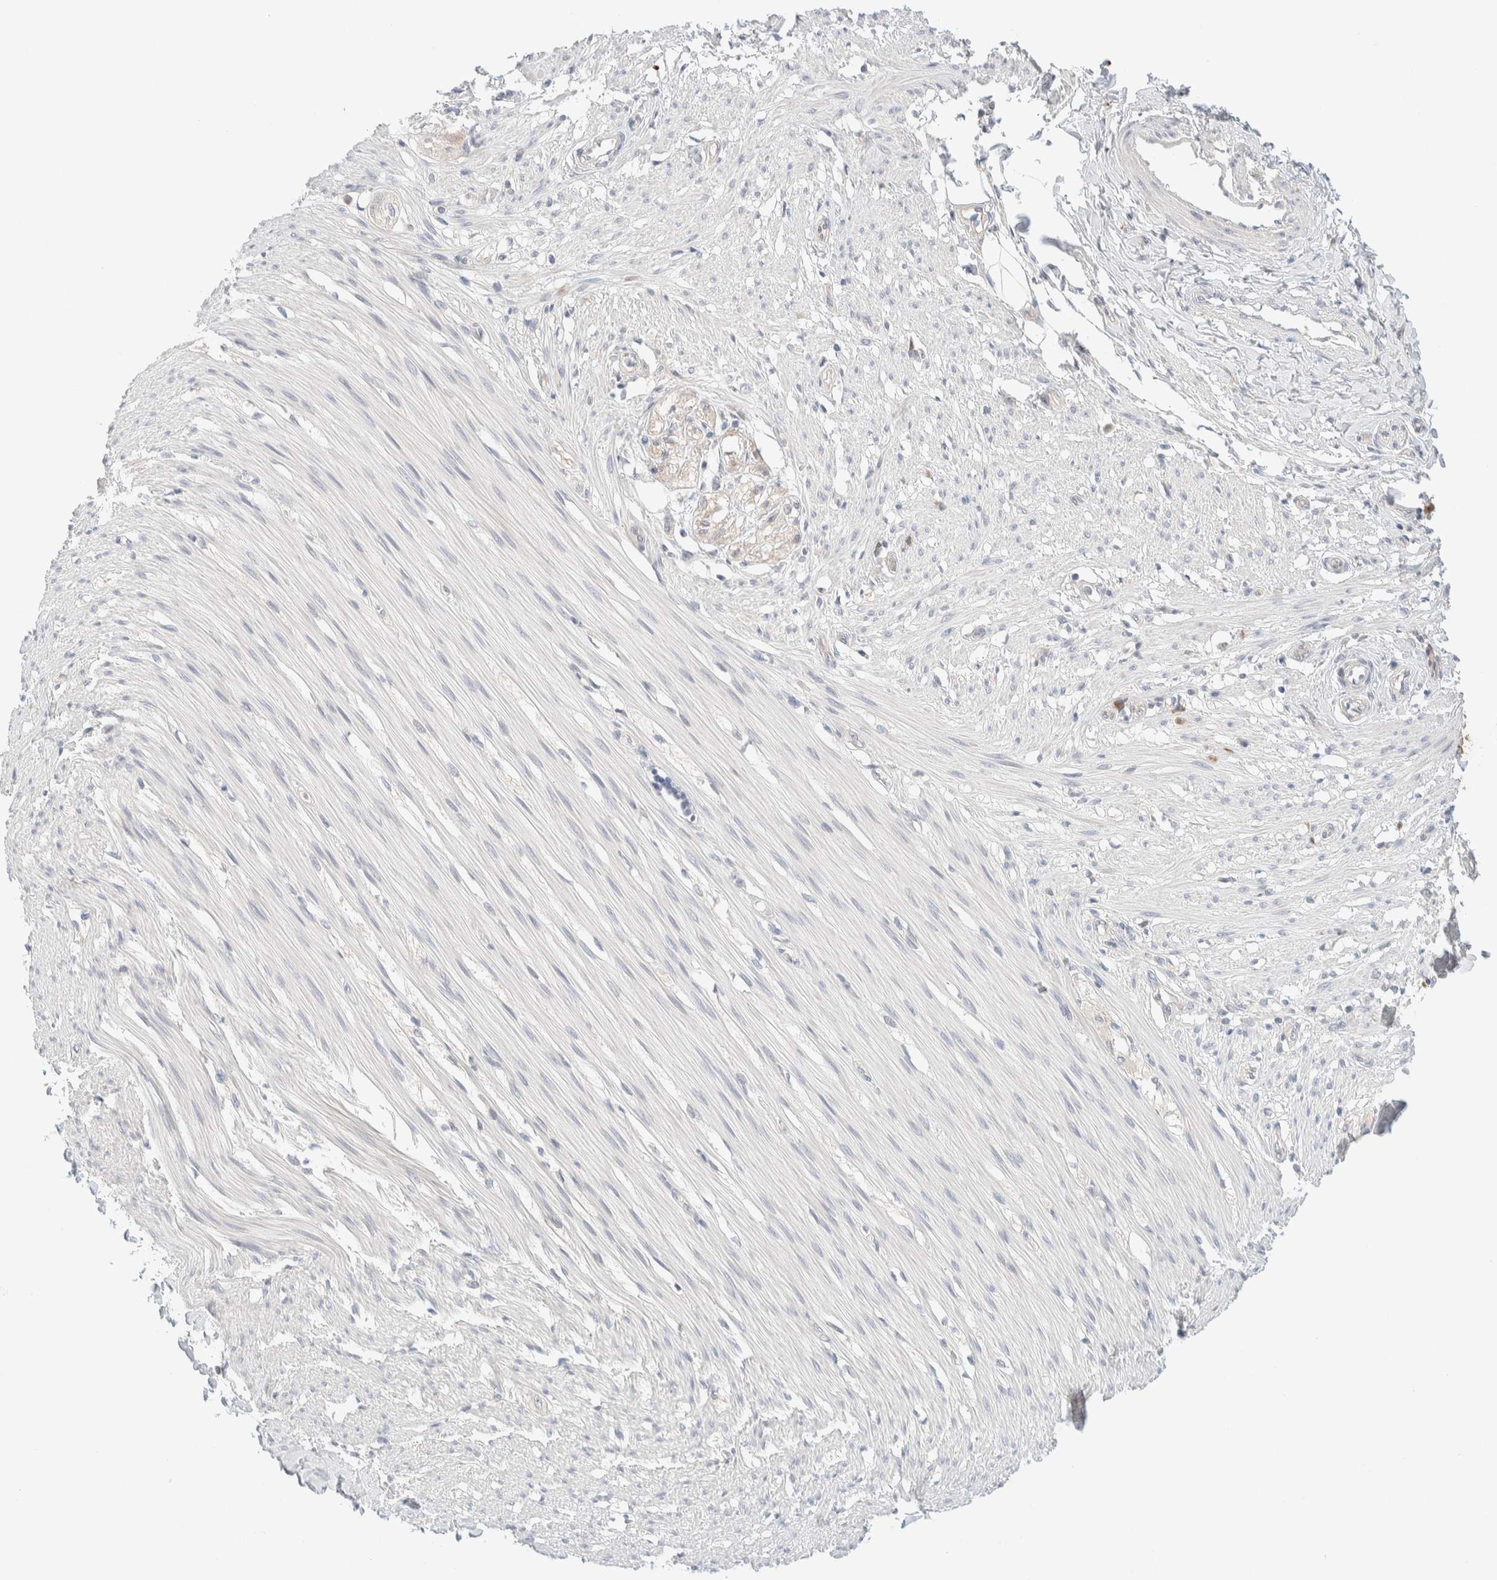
{"staining": {"intensity": "negative", "quantity": "none", "location": "none"}, "tissue": "smooth muscle", "cell_type": "Smooth muscle cells", "image_type": "normal", "snomed": [{"axis": "morphology", "description": "Normal tissue, NOS"}, {"axis": "morphology", "description": "Adenocarcinoma, NOS"}, {"axis": "topography", "description": "Smooth muscle"}, {"axis": "topography", "description": "Colon"}], "caption": "A histopathology image of smooth muscle stained for a protein shows no brown staining in smooth muscle cells. (Brightfield microscopy of DAB (3,3'-diaminobenzidine) immunohistochemistry at high magnification).", "gene": "CHKA", "patient": {"sex": "male", "age": 14}}